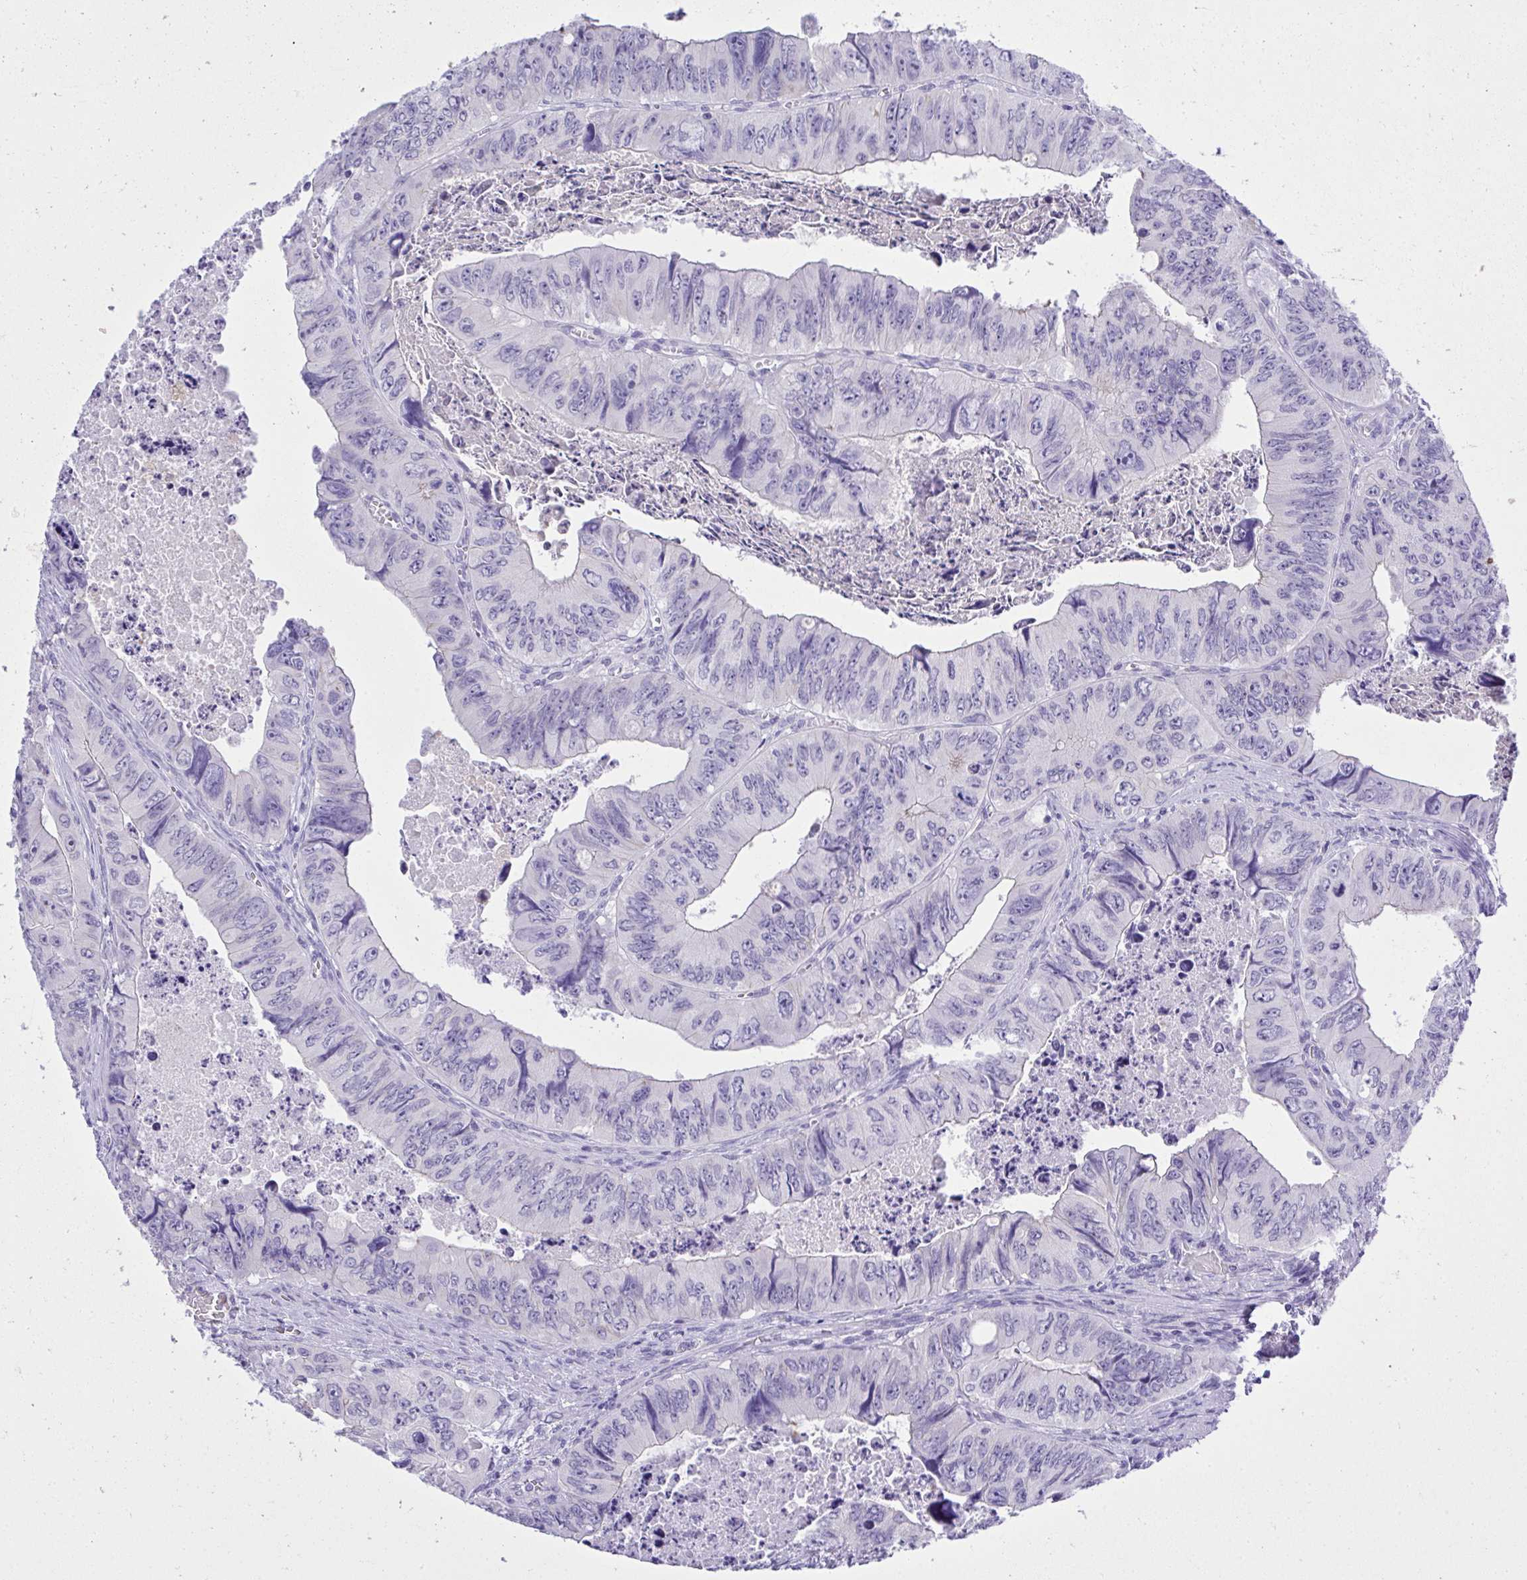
{"staining": {"intensity": "negative", "quantity": "none", "location": "none"}, "tissue": "colorectal cancer", "cell_type": "Tumor cells", "image_type": "cancer", "snomed": [{"axis": "morphology", "description": "Adenocarcinoma, NOS"}, {"axis": "topography", "description": "Colon"}], "caption": "Adenocarcinoma (colorectal) was stained to show a protein in brown. There is no significant staining in tumor cells. (DAB immunohistochemistry (IHC) with hematoxylin counter stain).", "gene": "ST6GALNAC3", "patient": {"sex": "female", "age": 84}}